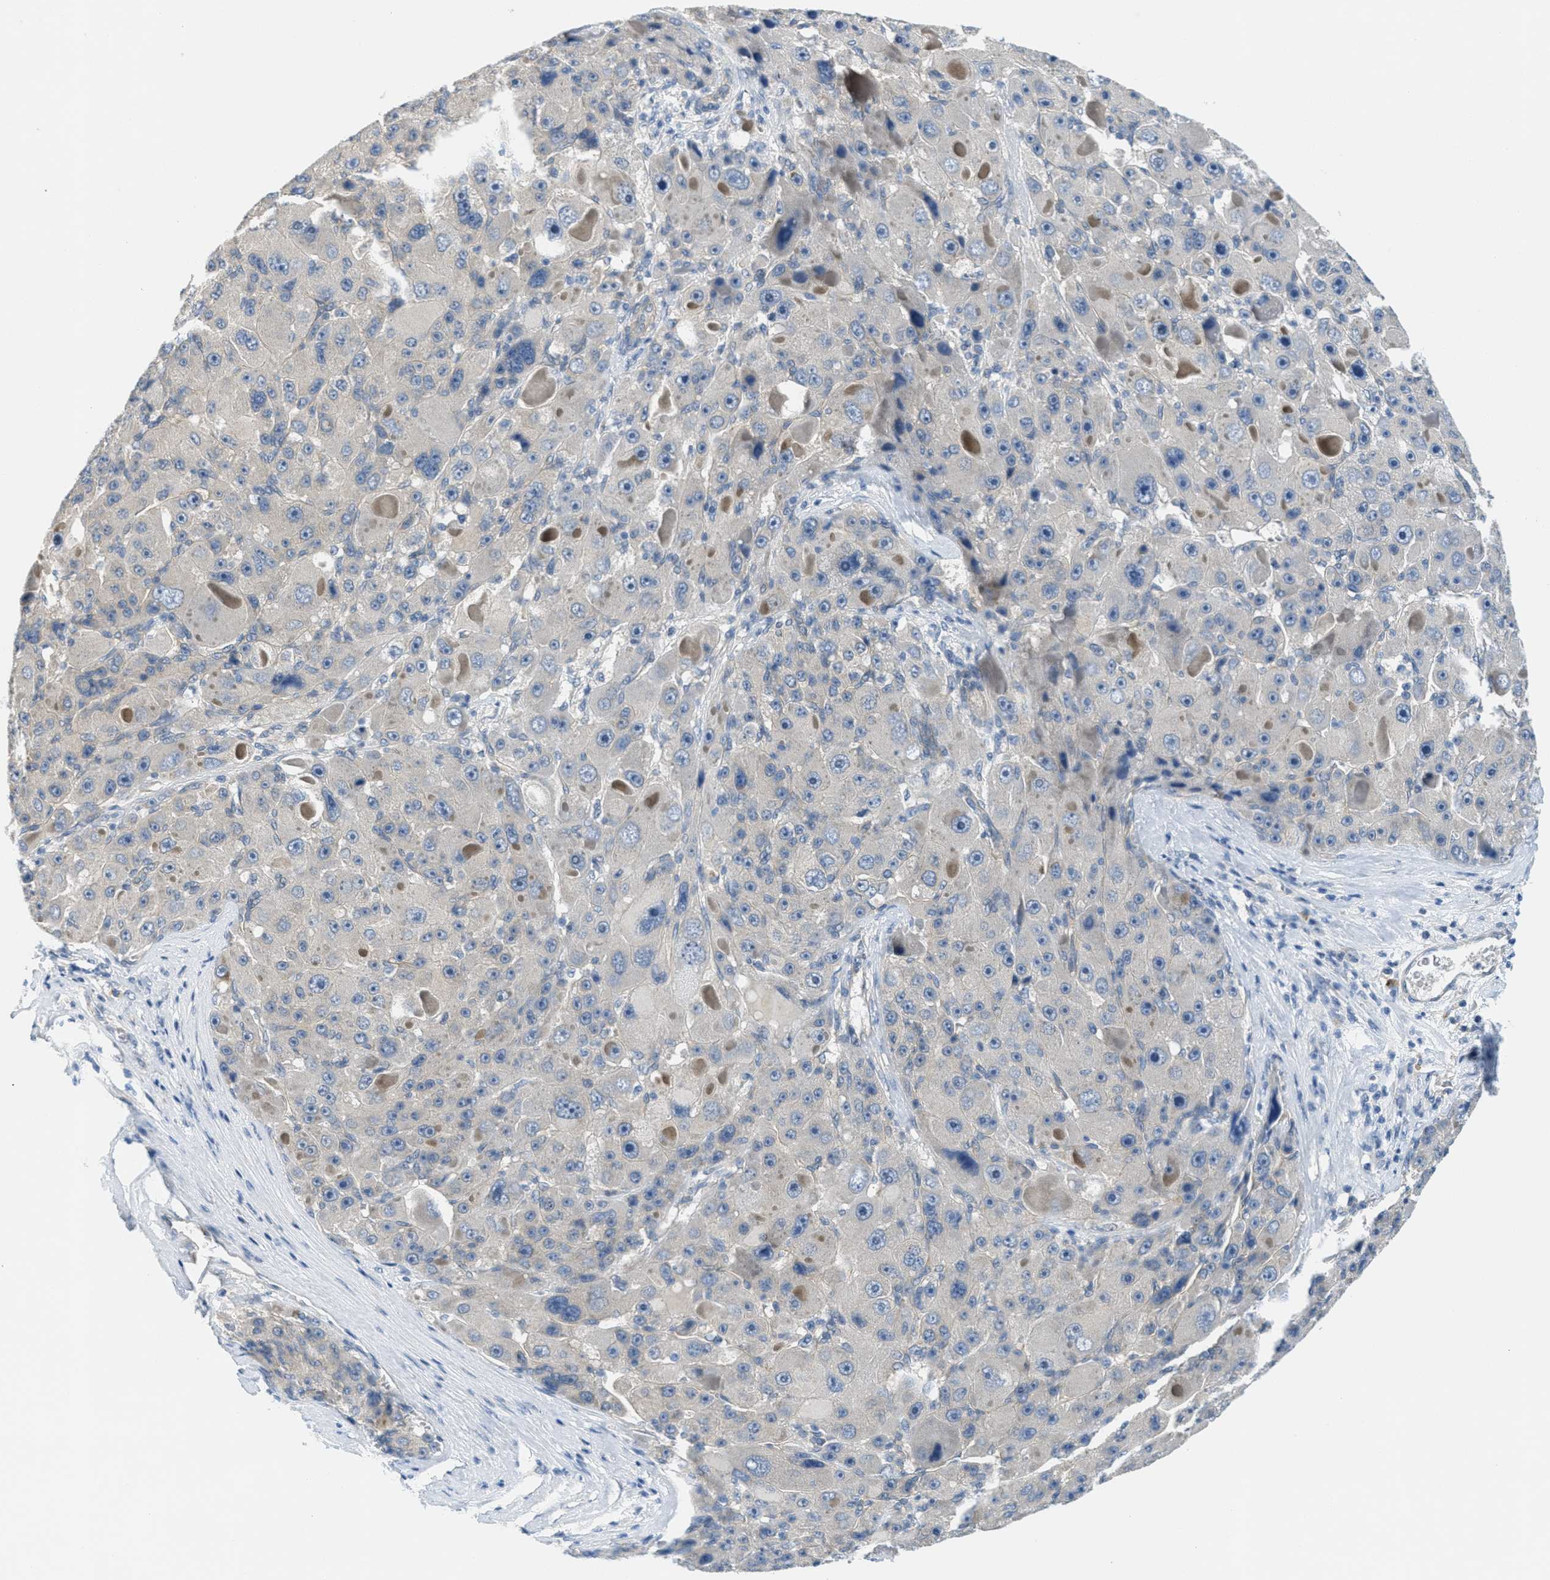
{"staining": {"intensity": "negative", "quantity": "none", "location": "none"}, "tissue": "liver cancer", "cell_type": "Tumor cells", "image_type": "cancer", "snomed": [{"axis": "morphology", "description": "Carcinoma, Hepatocellular, NOS"}, {"axis": "topography", "description": "Liver"}], "caption": "The histopathology image displays no significant positivity in tumor cells of liver cancer.", "gene": "ZFYVE9", "patient": {"sex": "male", "age": 76}}